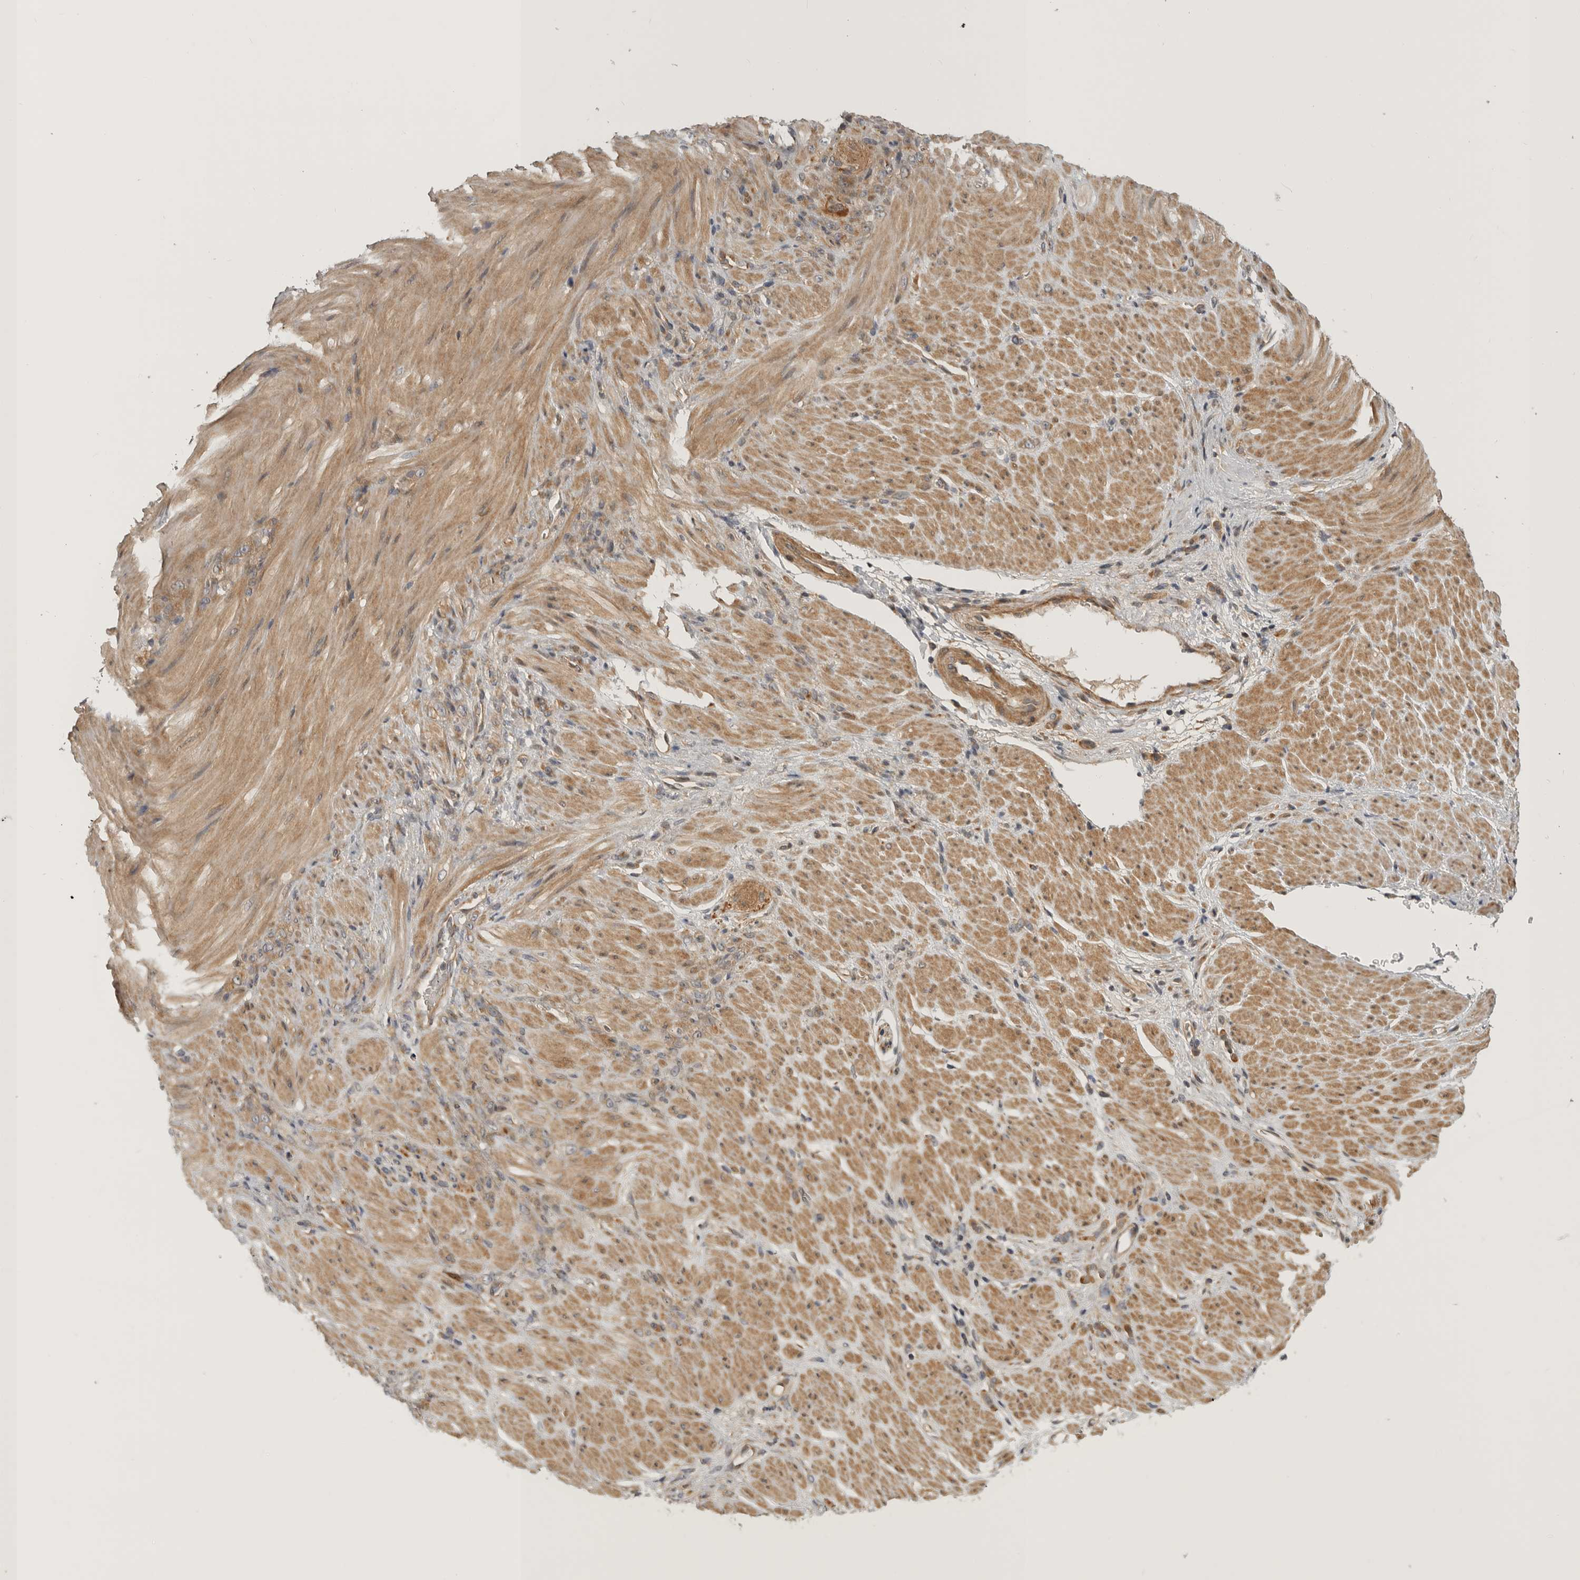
{"staining": {"intensity": "weak", "quantity": ">75%", "location": "cytoplasmic/membranous"}, "tissue": "stomach cancer", "cell_type": "Tumor cells", "image_type": "cancer", "snomed": [{"axis": "morphology", "description": "Normal tissue, NOS"}, {"axis": "morphology", "description": "Adenocarcinoma, NOS"}, {"axis": "topography", "description": "Stomach"}], "caption": "Immunohistochemistry histopathology image of adenocarcinoma (stomach) stained for a protein (brown), which shows low levels of weak cytoplasmic/membranous positivity in about >75% of tumor cells.", "gene": "CUEDC1", "patient": {"sex": "male", "age": 82}}